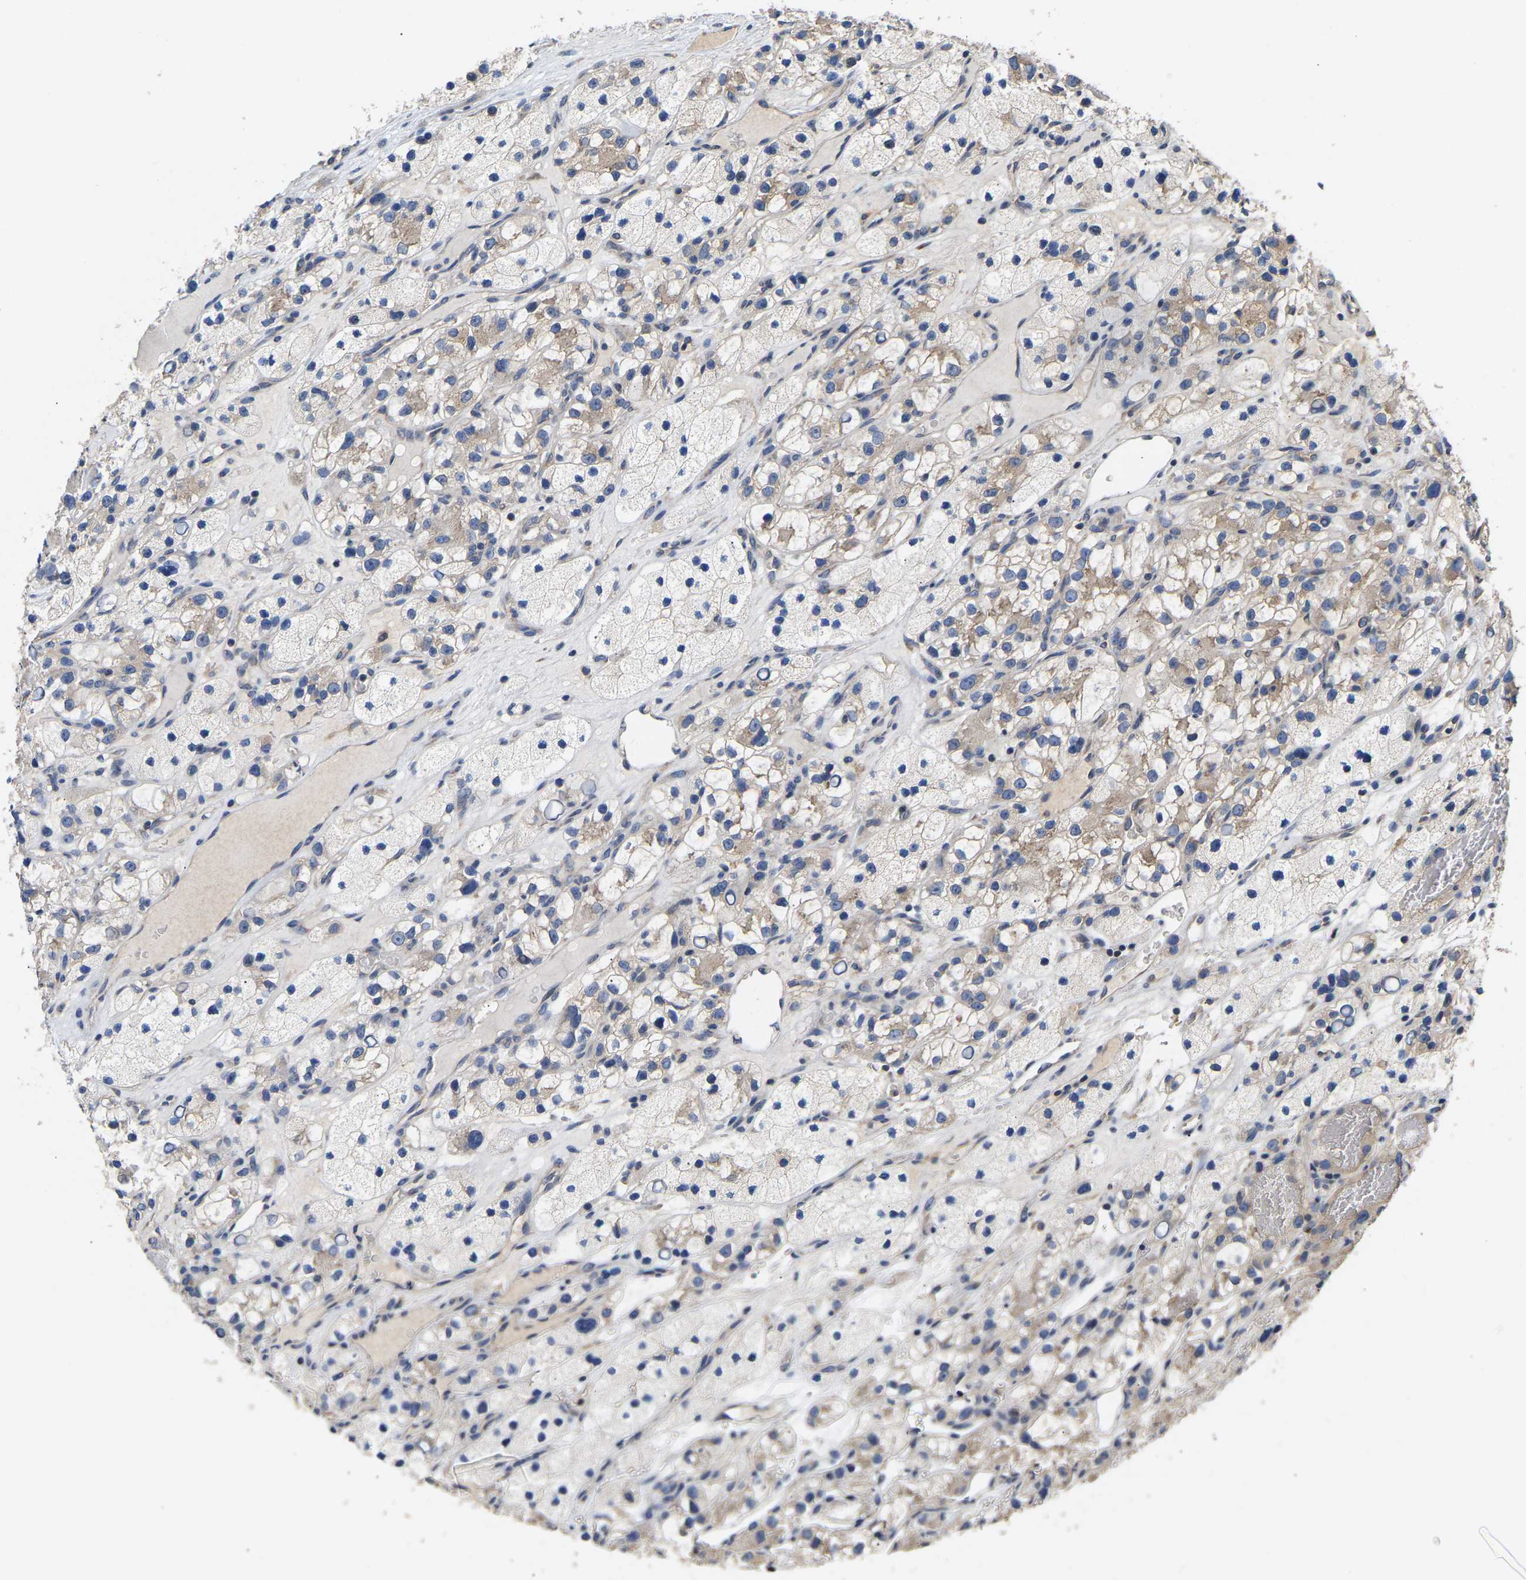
{"staining": {"intensity": "weak", "quantity": "<25%", "location": "cytoplasmic/membranous"}, "tissue": "renal cancer", "cell_type": "Tumor cells", "image_type": "cancer", "snomed": [{"axis": "morphology", "description": "Adenocarcinoma, NOS"}, {"axis": "topography", "description": "Kidney"}], "caption": "Adenocarcinoma (renal) was stained to show a protein in brown. There is no significant staining in tumor cells.", "gene": "AIMP2", "patient": {"sex": "female", "age": 57}}